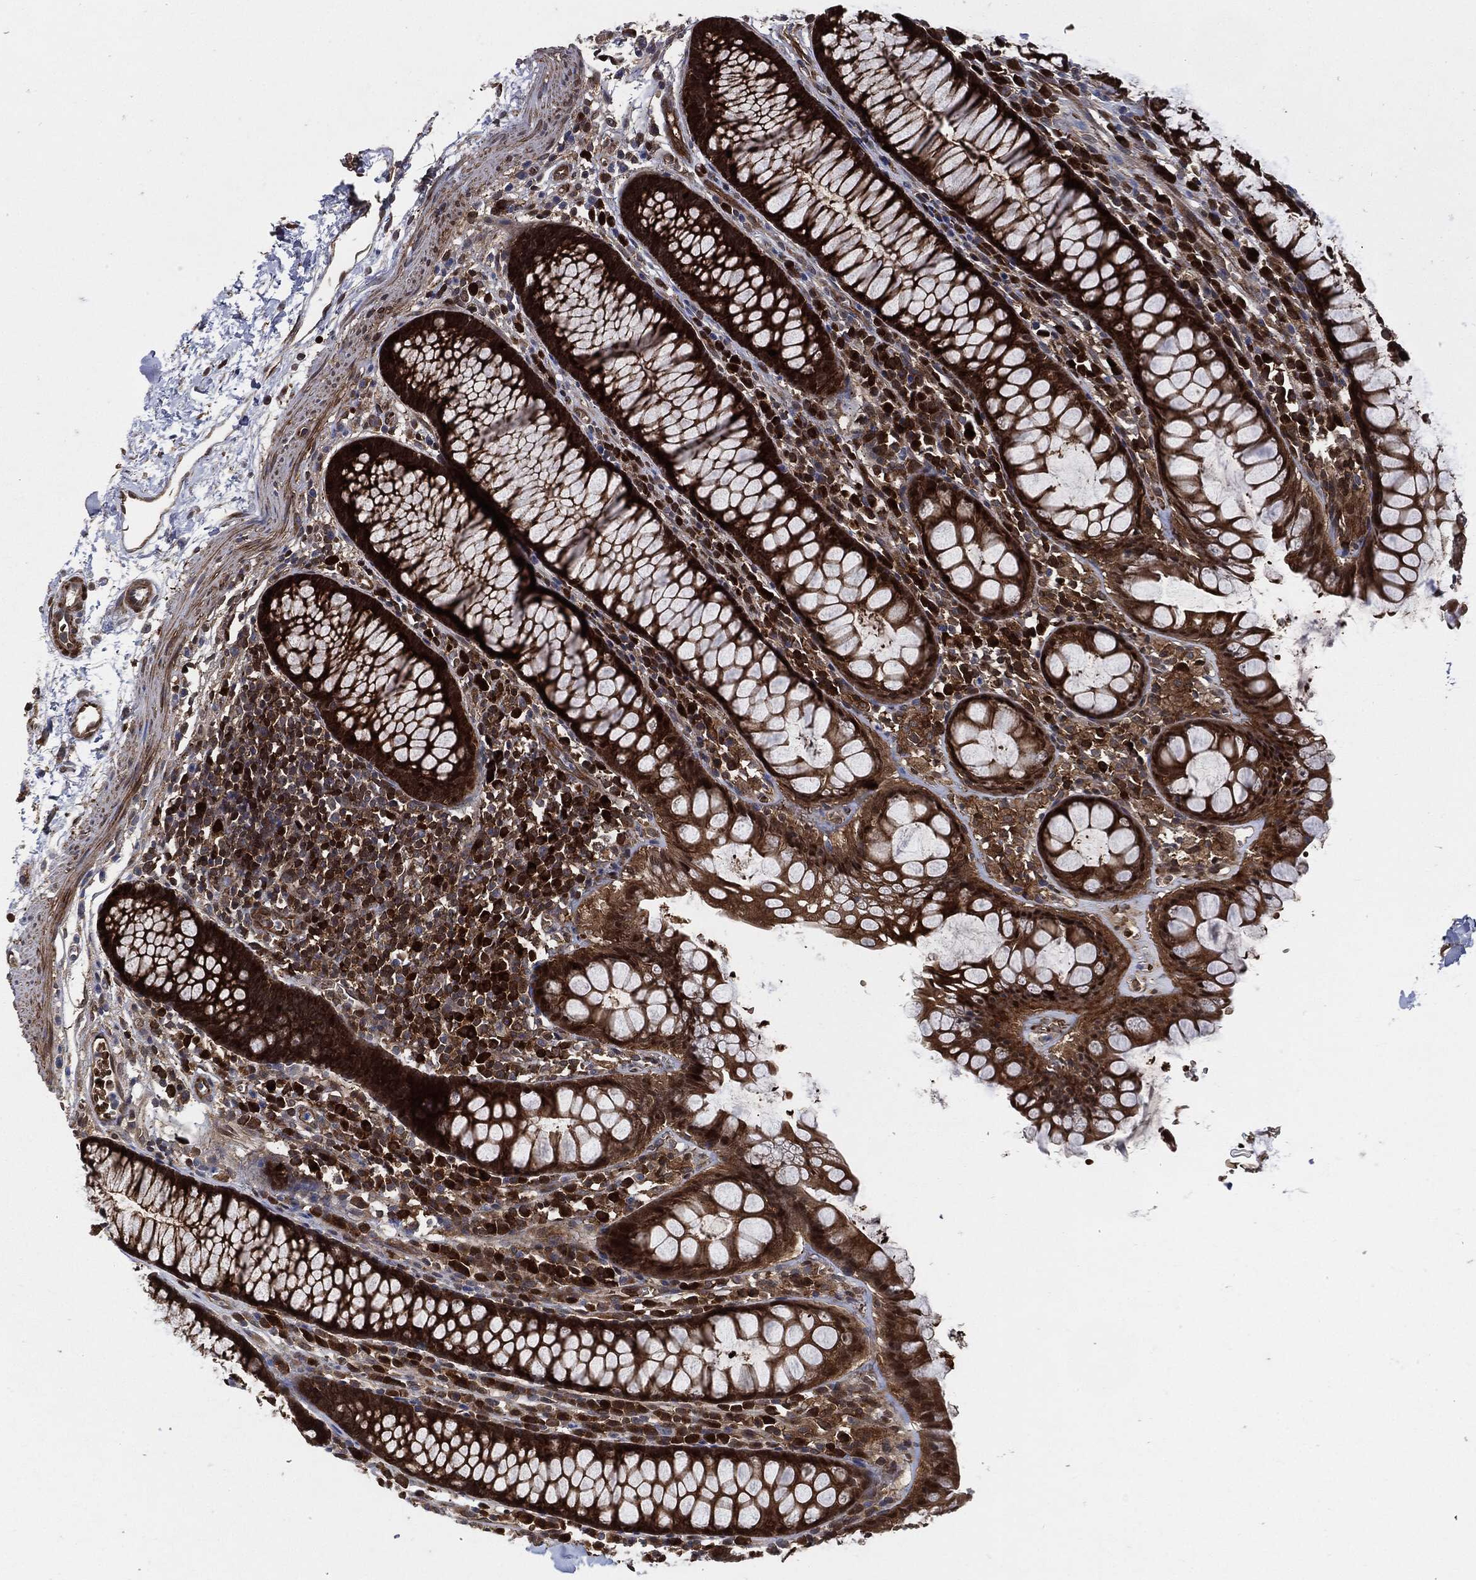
{"staining": {"intensity": "moderate", "quantity": "25%-75%", "location": "cytoplasmic/membranous"}, "tissue": "colon", "cell_type": "Endothelial cells", "image_type": "normal", "snomed": [{"axis": "morphology", "description": "Normal tissue, NOS"}, {"axis": "topography", "description": "Colon"}], "caption": "A high-resolution photomicrograph shows IHC staining of normal colon, which displays moderate cytoplasmic/membranous positivity in approximately 25%-75% of endothelial cells.", "gene": "PRDX2", "patient": {"sex": "male", "age": 76}}